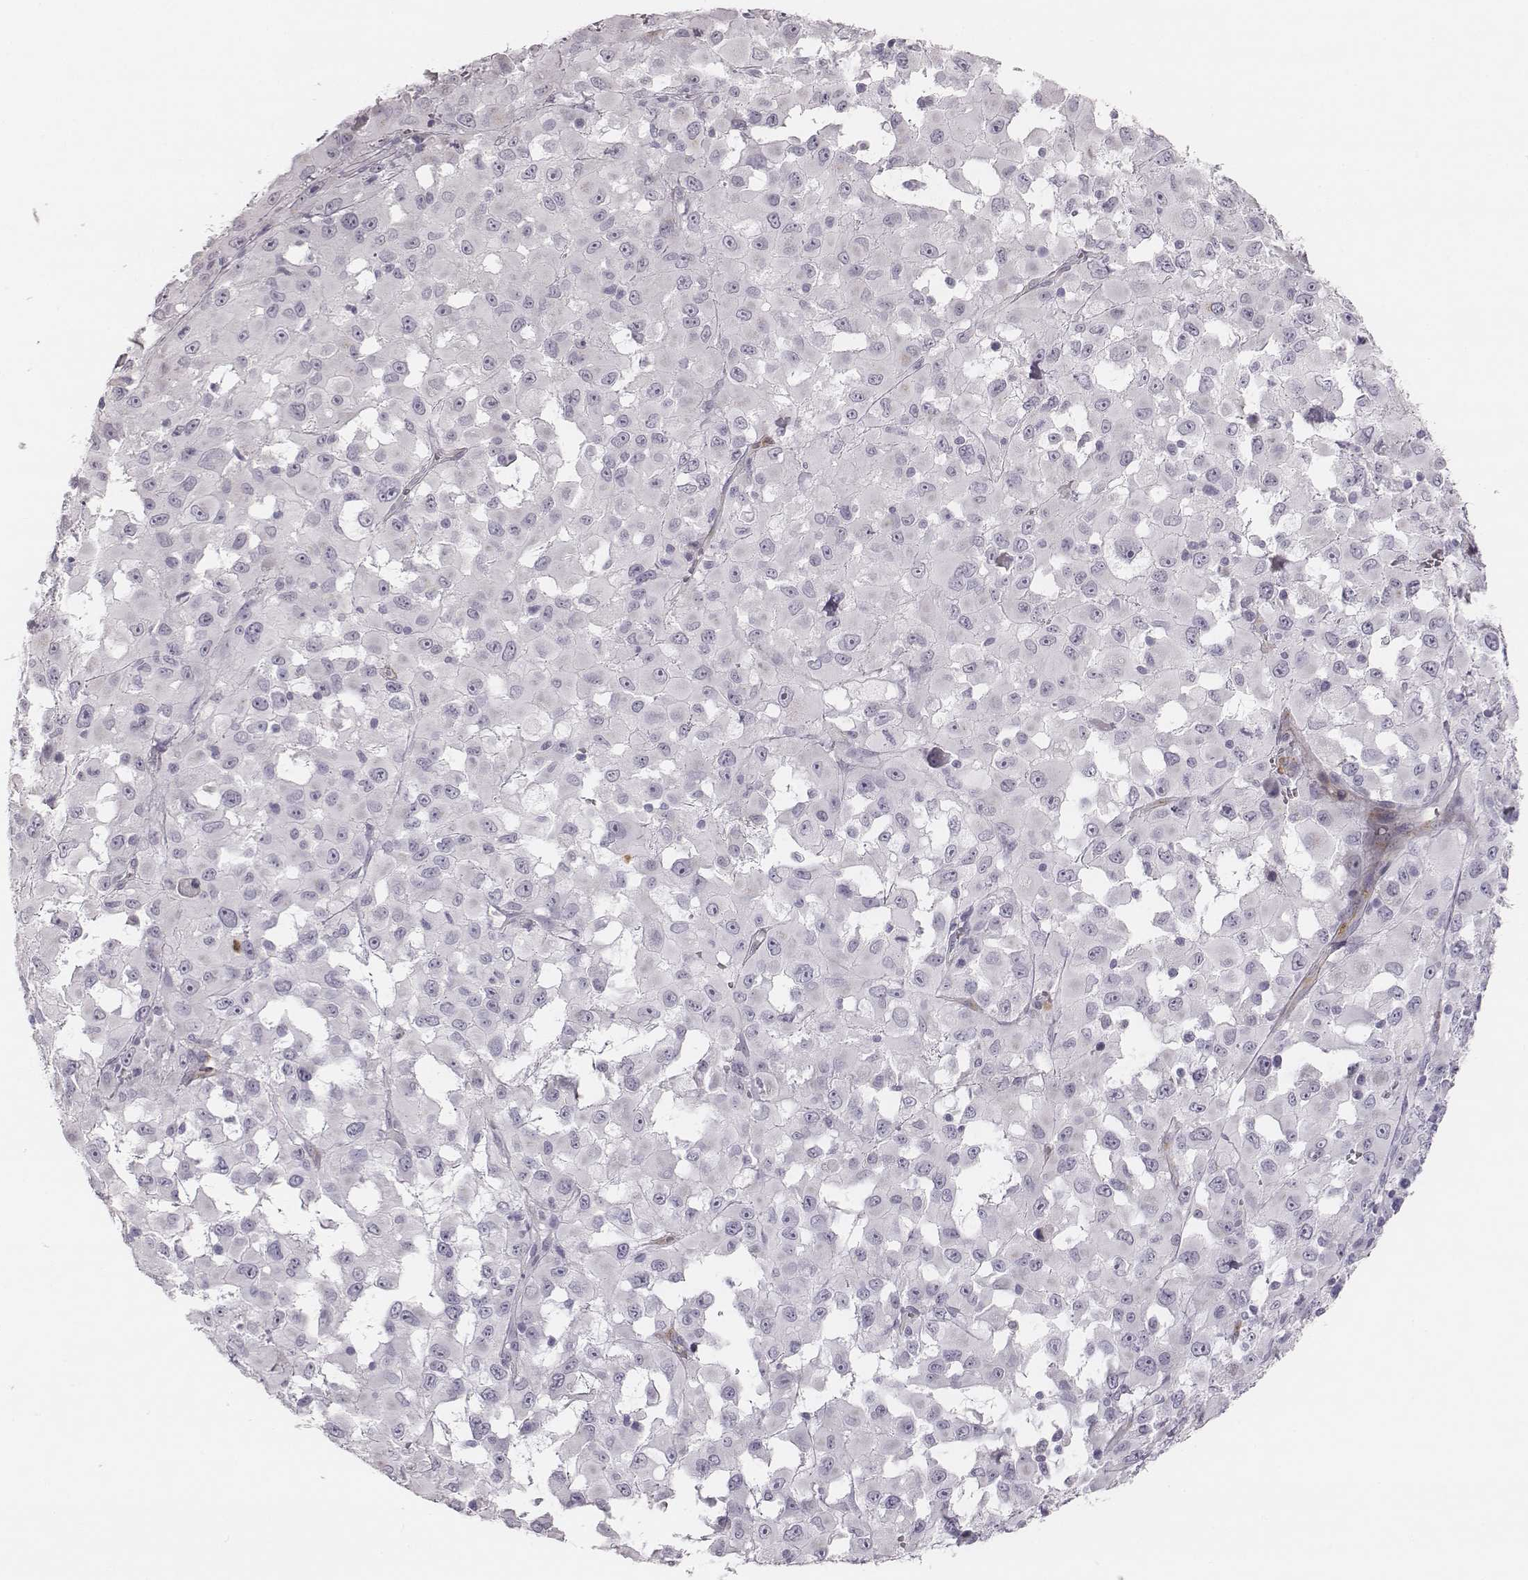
{"staining": {"intensity": "negative", "quantity": "none", "location": "none"}, "tissue": "melanoma", "cell_type": "Tumor cells", "image_type": "cancer", "snomed": [{"axis": "morphology", "description": "Malignant melanoma, Metastatic site"}, {"axis": "topography", "description": "Lymph node"}], "caption": "The image exhibits no staining of tumor cells in malignant melanoma (metastatic site).", "gene": "KCNJ12", "patient": {"sex": "male", "age": 50}}